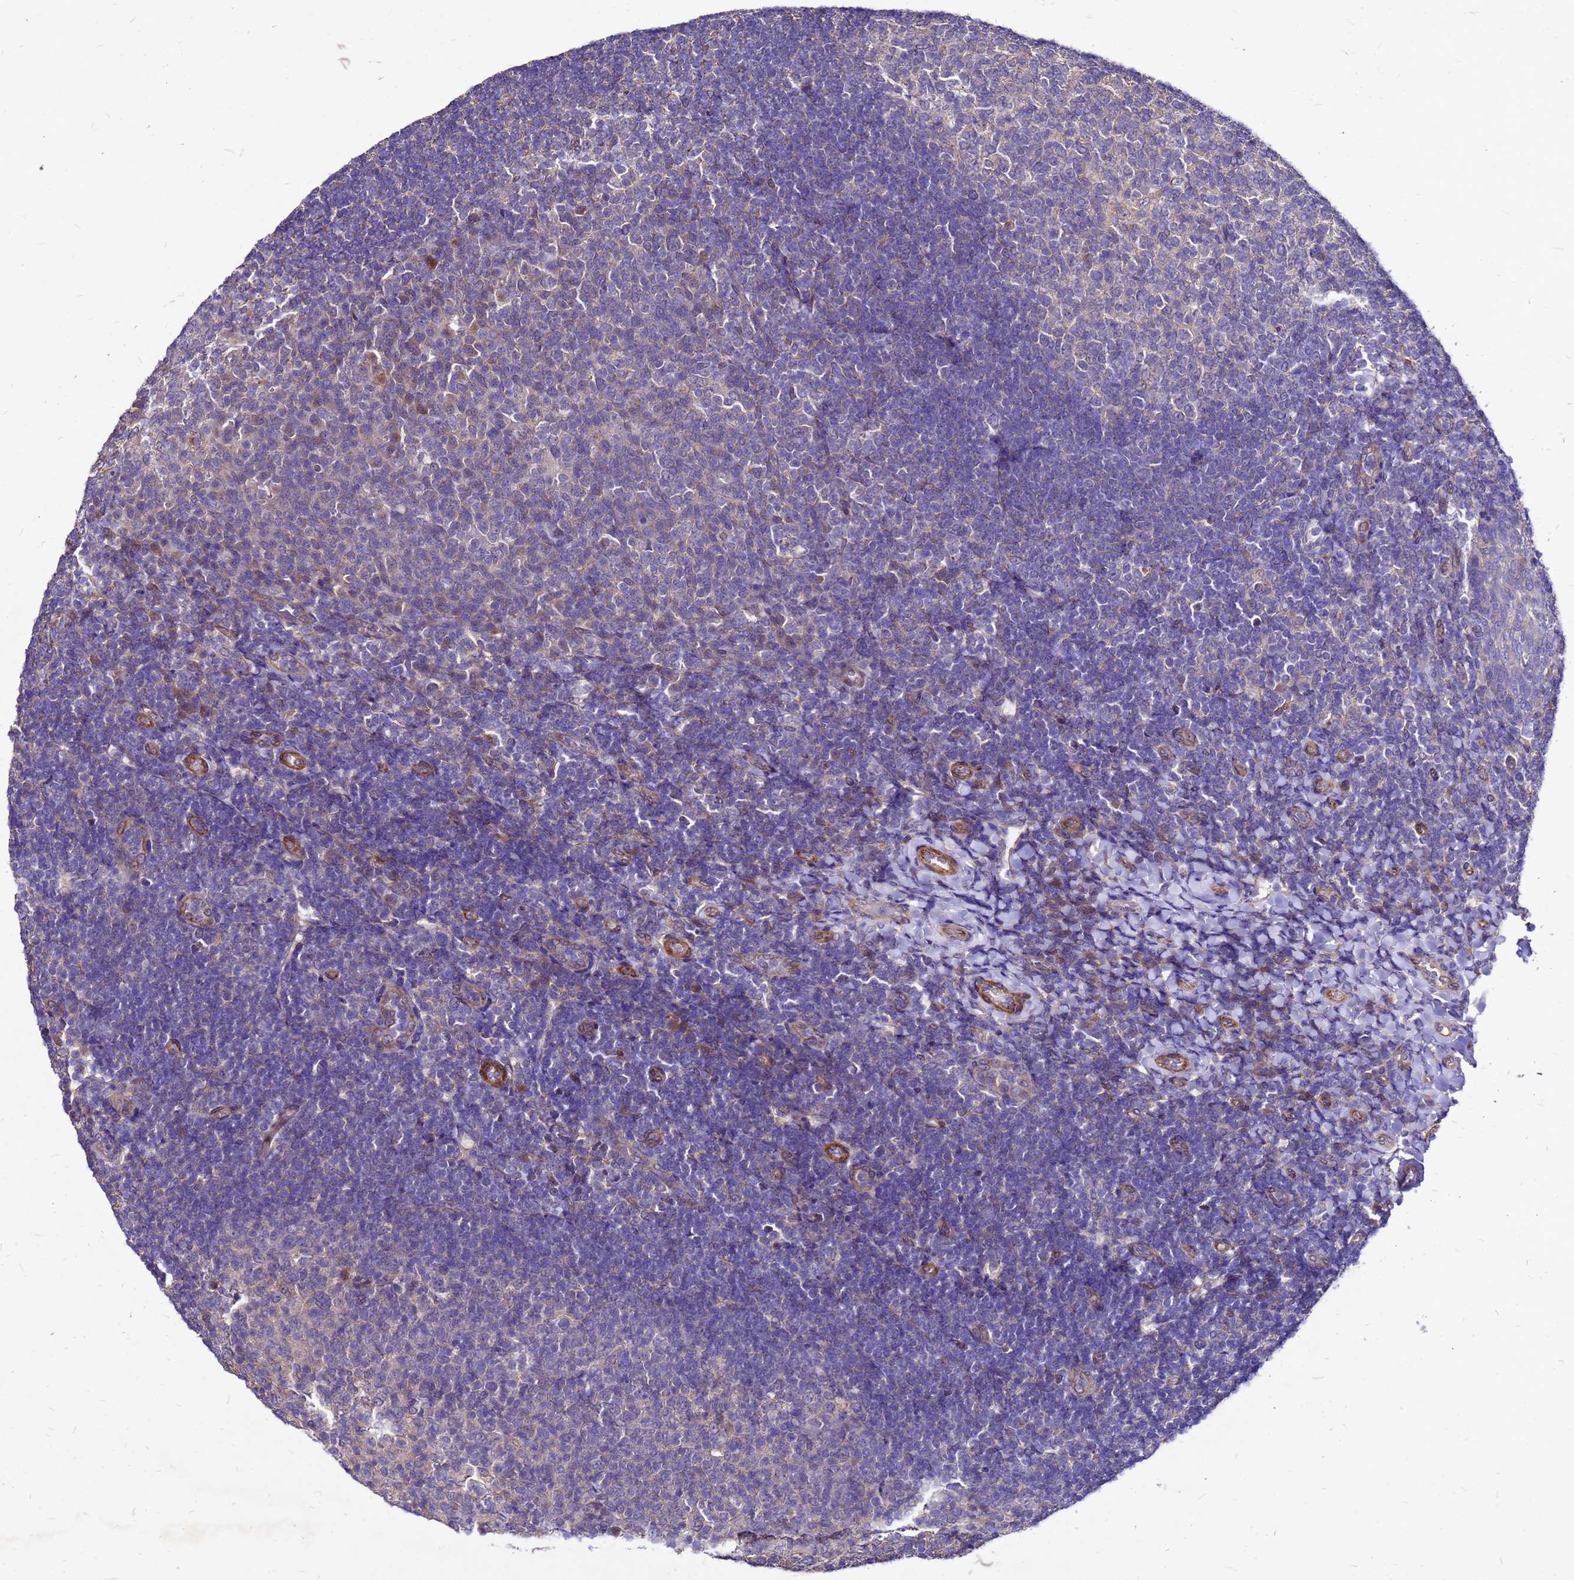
{"staining": {"intensity": "negative", "quantity": "none", "location": "none"}, "tissue": "tonsil", "cell_type": "Germinal center cells", "image_type": "normal", "snomed": [{"axis": "morphology", "description": "Normal tissue, NOS"}, {"axis": "topography", "description": "Tonsil"}], "caption": "Human tonsil stained for a protein using immunohistochemistry reveals no staining in germinal center cells.", "gene": "DUSP23", "patient": {"sex": "female", "age": 10}}